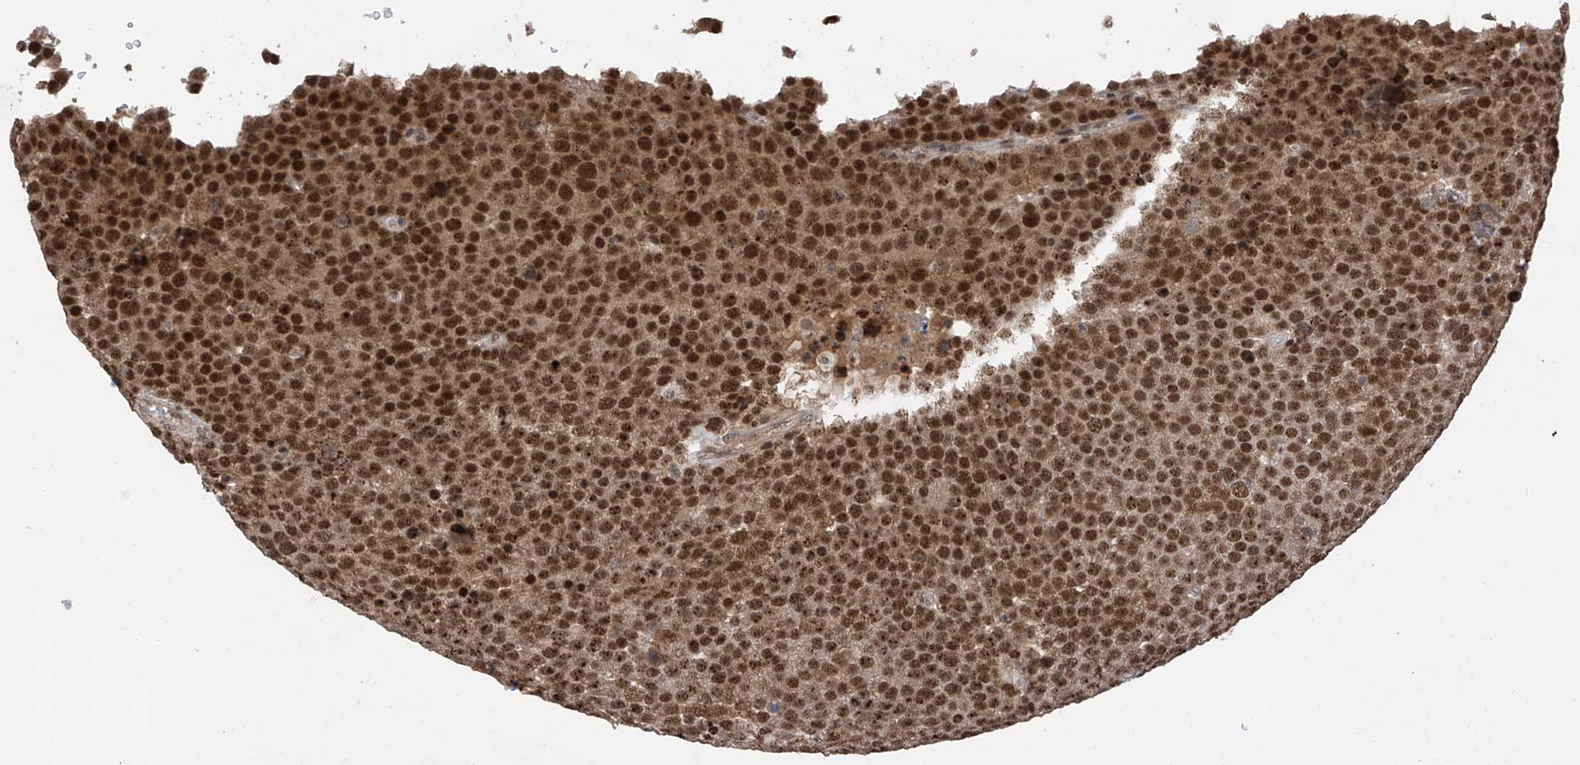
{"staining": {"intensity": "strong", "quantity": ">75%", "location": "cytoplasmic/membranous,nuclear"}, "tissue": "testis cancer", "cell_type": "Tumor cells", "image_type": "cancer", "snomed": [{"axis": "morphology", "description": "Seminoma, NOS"}, {"axis": "topography", "description": "Testis"}], "caption": "The photomicrograph shows immunohistochemical staining of testis cancer (seminoma). There is strong cytoplasmic/membranous and nuclear expression is identified in approximately >75% of tumor cells.", "gene": "RPAIN", "patient": {"sex": "male", "age": 71}}